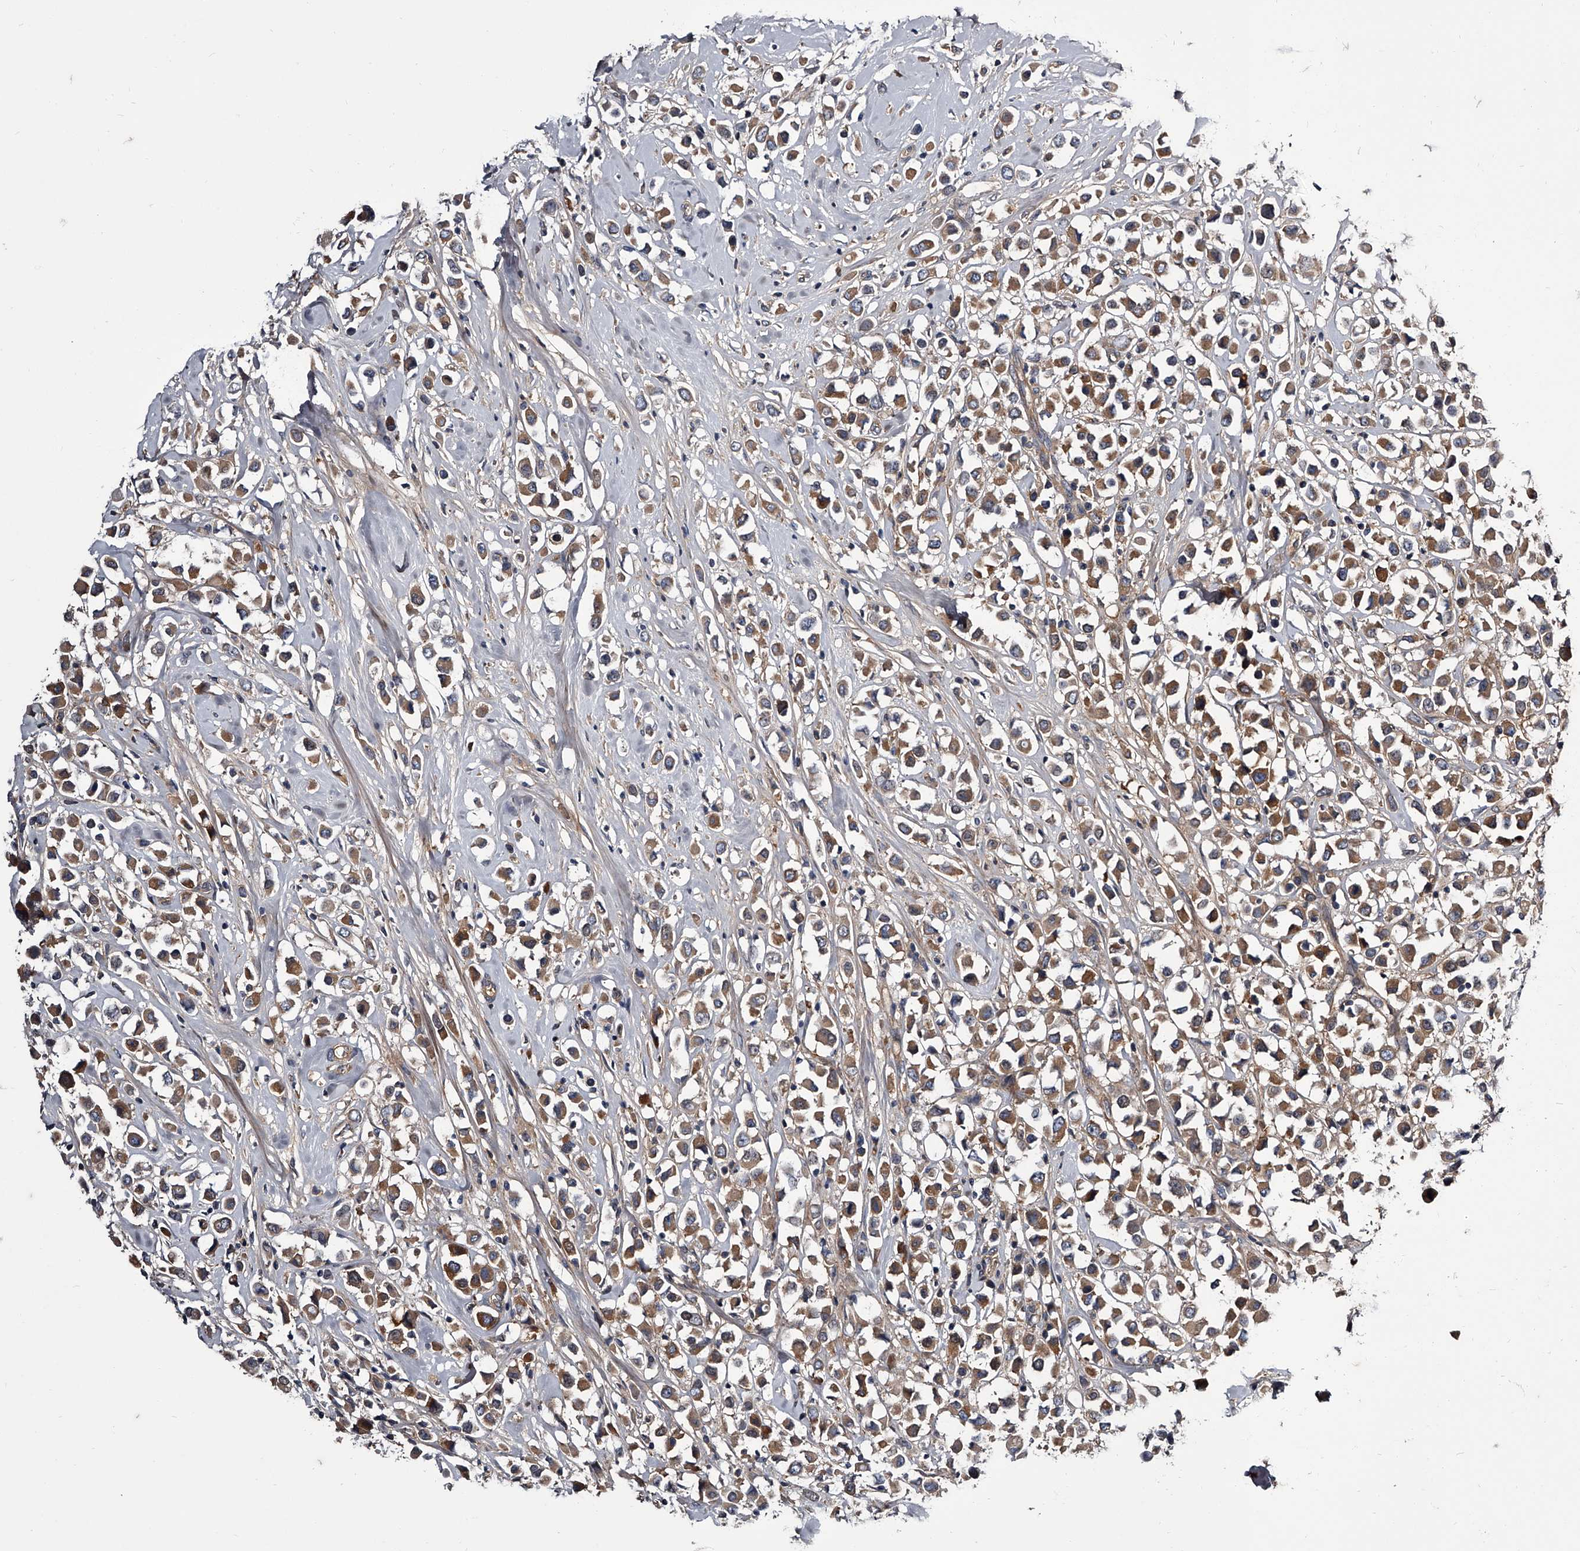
{"staining": {"intensity": "moderate", "quantity": ">75%", "location": "cytoplasmic/membranous"}, "tissue": "breast cancer", "cell_type": "Tumor cells", "image_type": "cancer", "snomed": [{"axis": "morphology", "description": "Duct carcinoma"}, {"axis": "topography", "description": "Breast"}], "caption": "Brown immunohistochemical staining in human breast cancer (intraductal carcinoma) shows moderate cytoplasmic/membranous staining in approximately >75% of tumor cells.", "gene": "GAPVD1", "patient": {"sex": "female", "age": 61}}